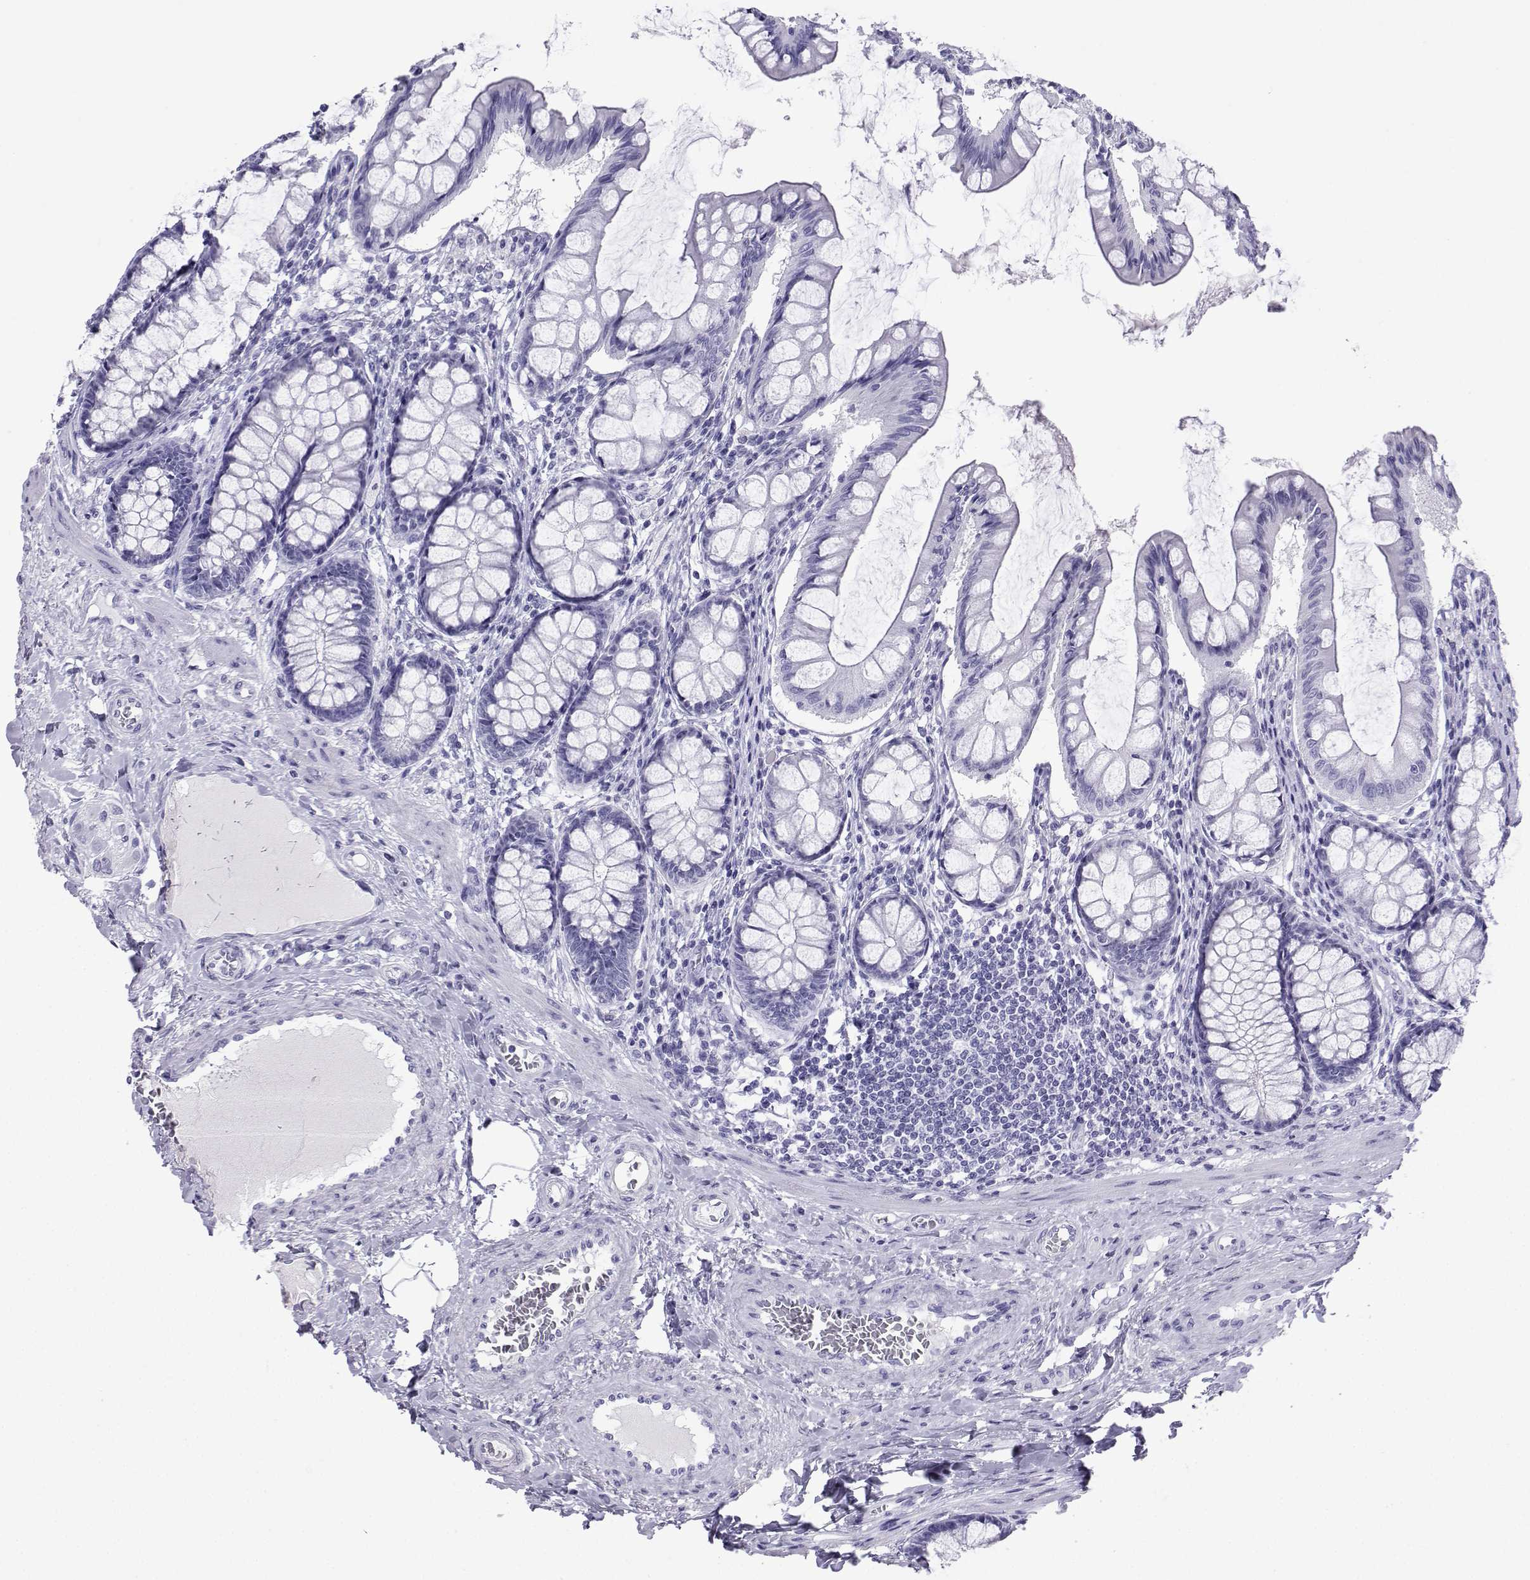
{"staining": {"intensity": "negative", "quantity": "none", "location": "none"}, "tissue": "colon", "cell_type": "Endothelial cells", "image_type": "normal", "snomed": [{"axis": "morphology", "description": "Normal tissue, NOS"}, {"axis": "topography", "description": "Colon"}], "caption": "High power microscopy micrograph of an immunohistochemistry photomicrograph of unremarkable colon, revealing no significant staining in endothelial cells.", "gene": "LORICRIN", "patient": {"sex": "female", "age": 65}}